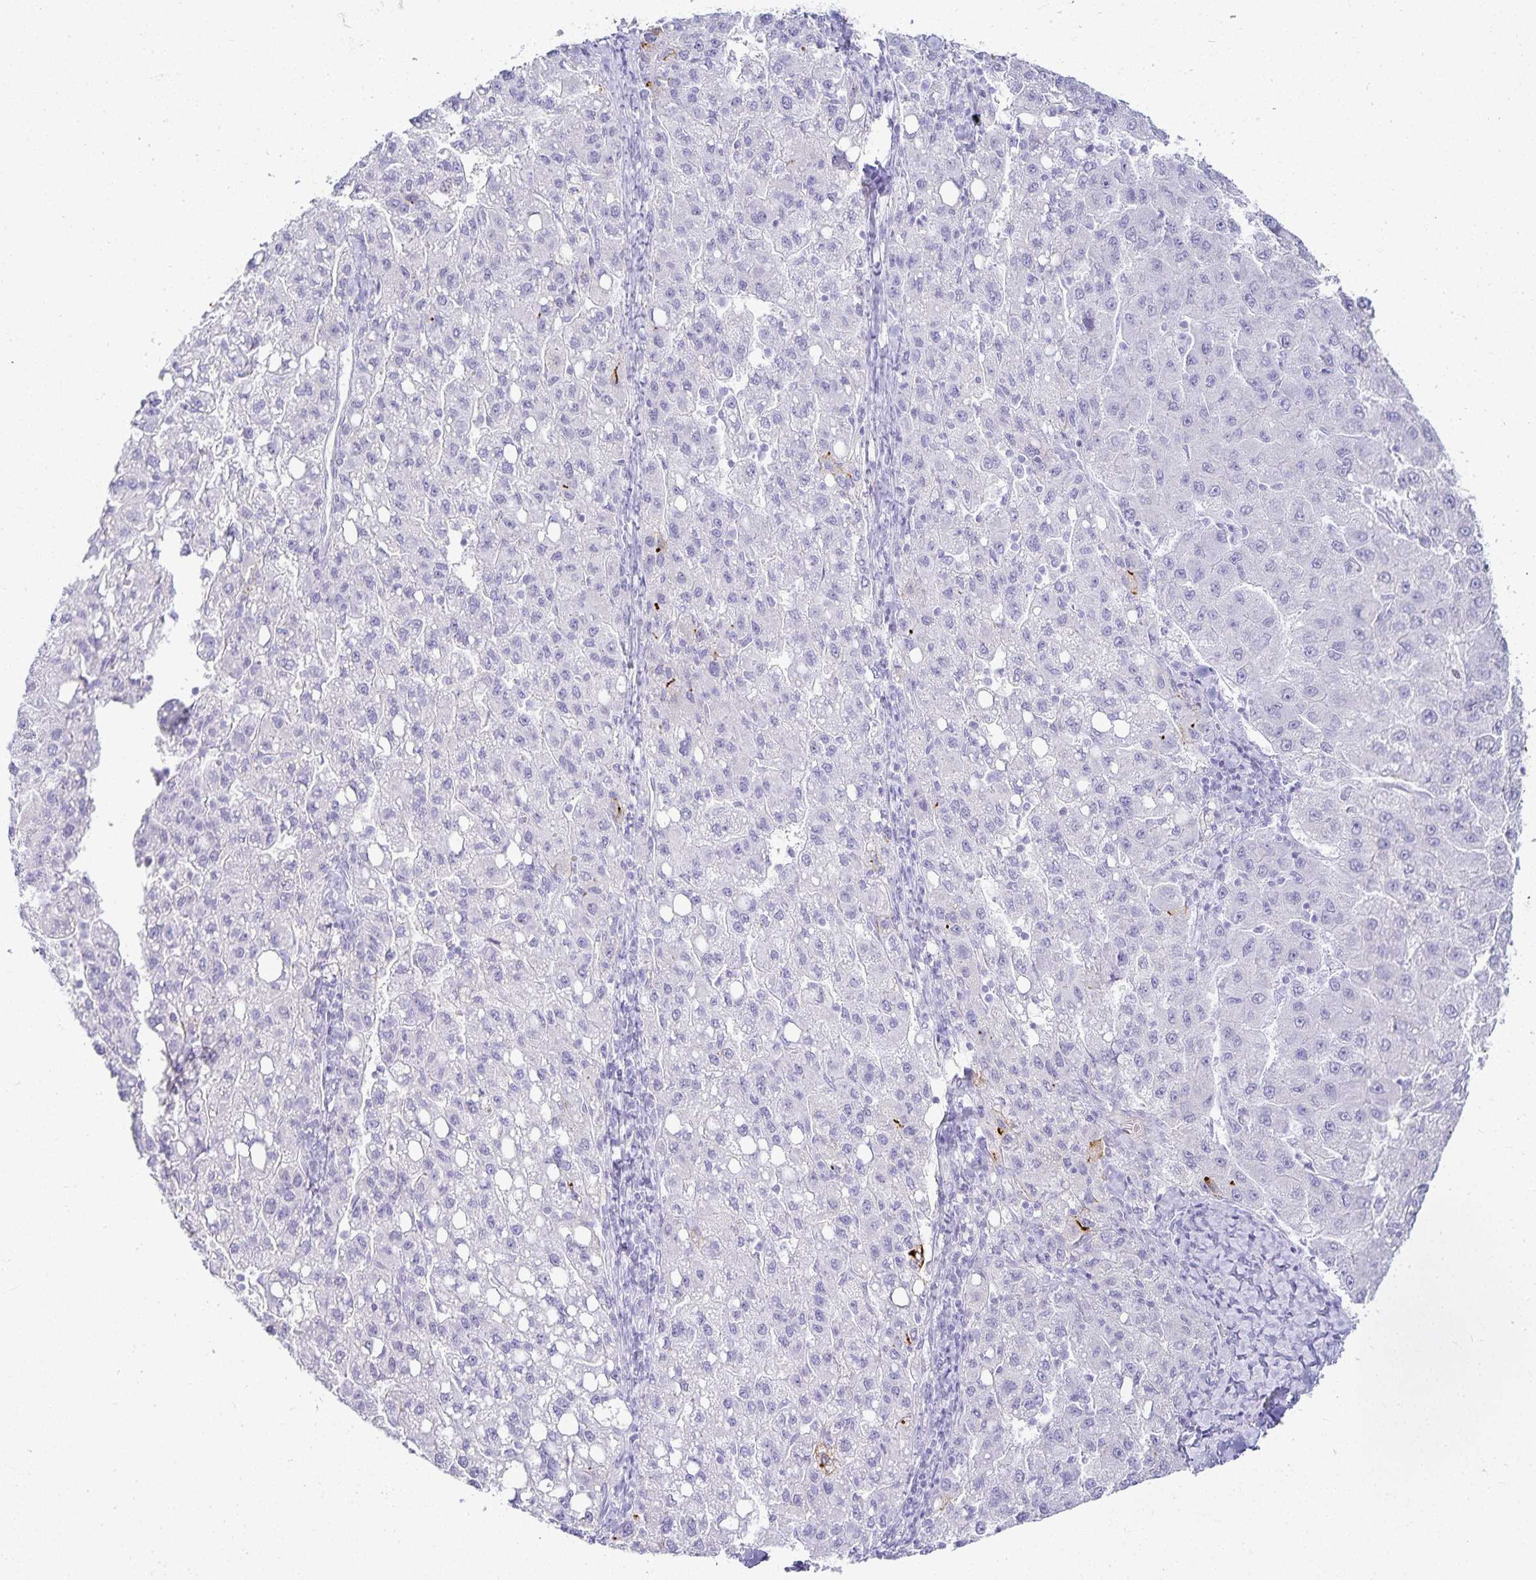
{"staining": {"intensity": "negative", "quantity": "none", "location": "none"}, "tissue": "liver cancer", "cell_type": "Tumor cells", "image_type": "cancer", "snomed": [{"axis": "morphology", "description": "Carcinoma, Hepatocellular, NOS"}, {"axis": "topography", "description": "Liver"}], "caption": "High magnification brightfield microscopy of liver cancer (hepatocellular carcinoma) stained with DAB (3,3'-diaminobenzidine) (brown) and counterstained with hematoxylin (blue): tumor cells show no significant positivity.", "gene": "GP2", "patient": {"sex": "female", "age": 82}}